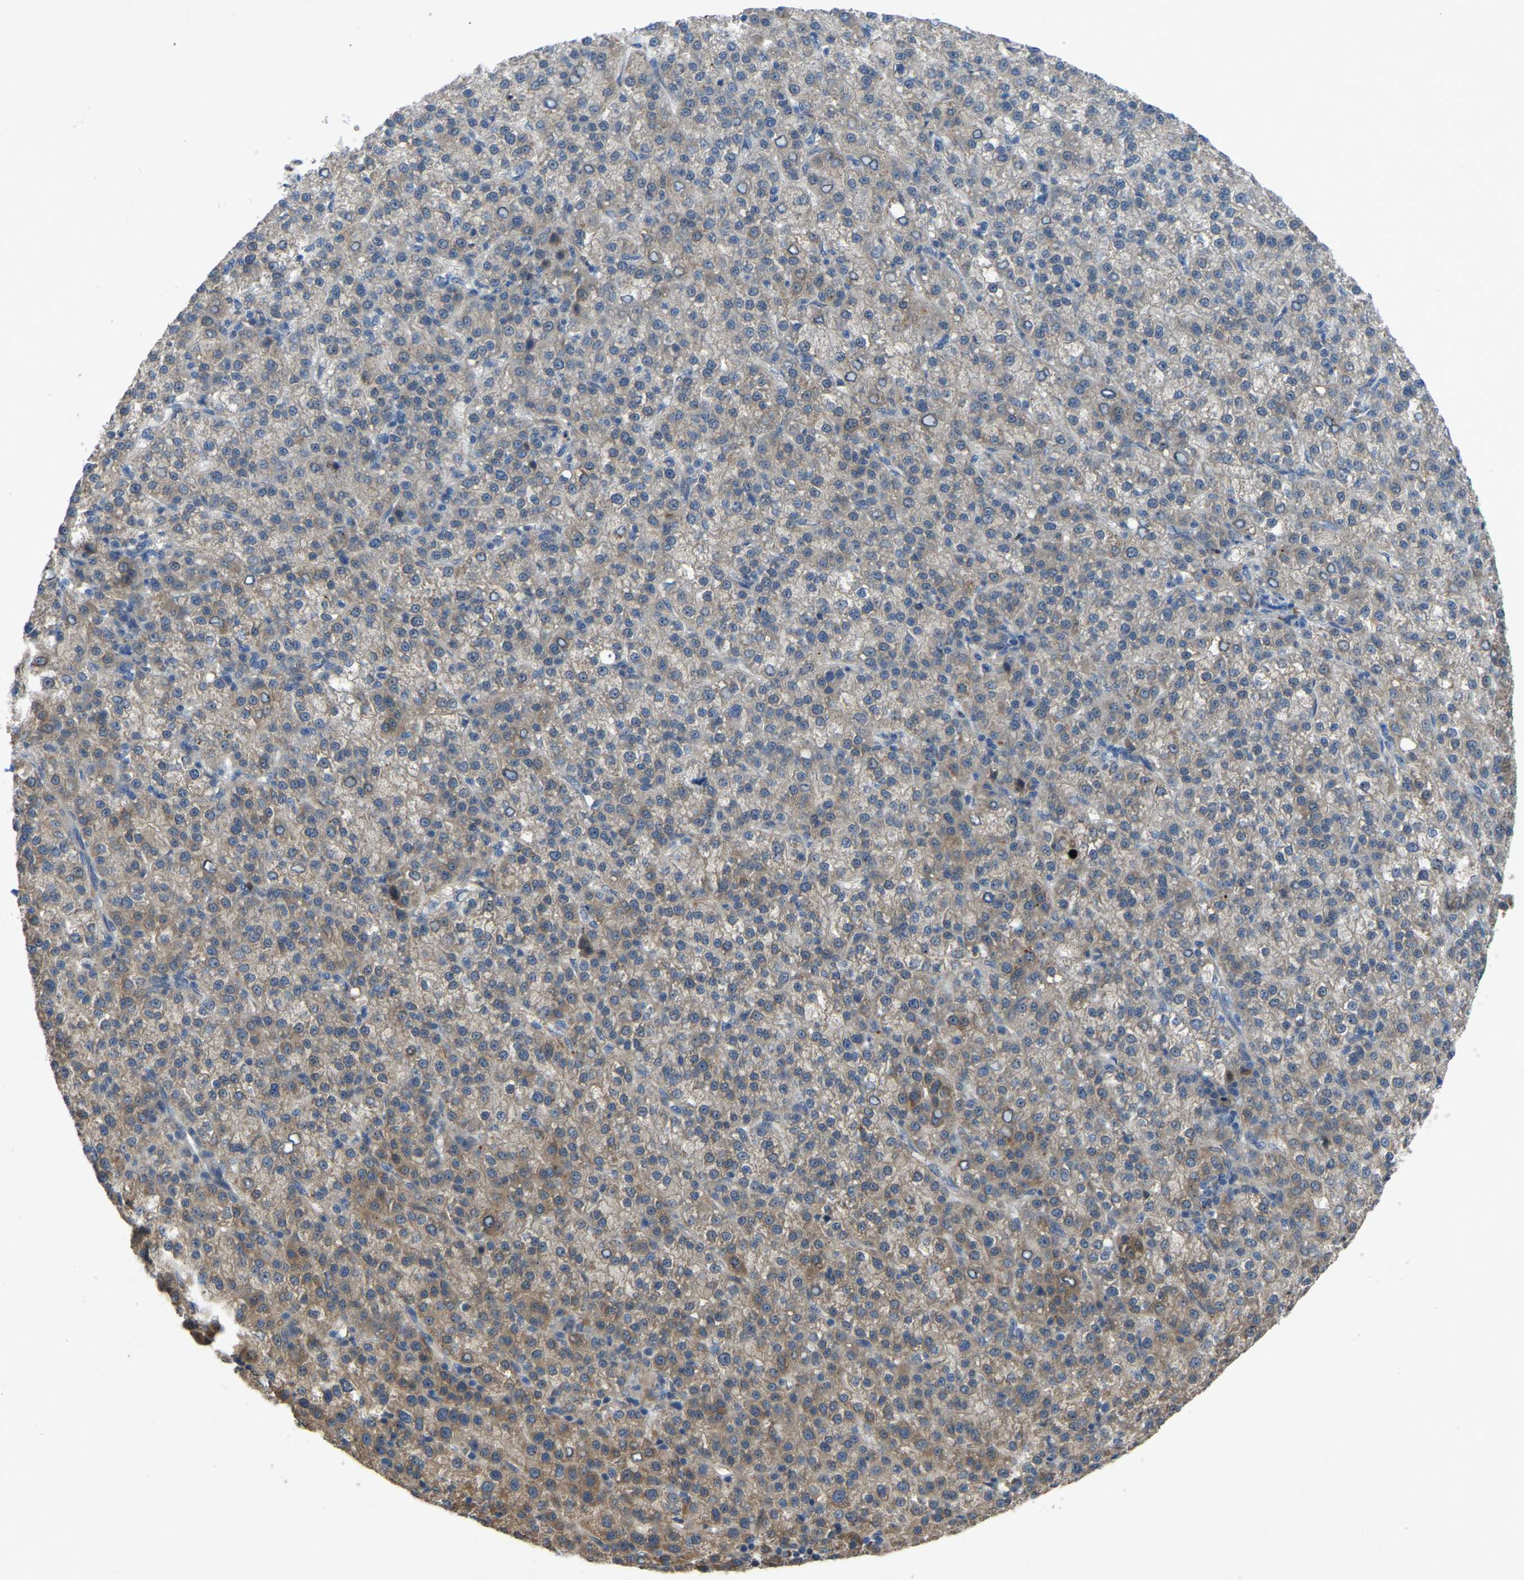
{"staining": {"intensity": "negative", "quantity": "none", "location": "none"}, "tissue": "liver cancer", "cell_type": "Tumor cells", "image_type": "cancer", "snomed": [{"axis": "morphology", "description": "Carcinoma, Hepatocellular, NOS"}, {"axis": "topography", "description": "Liver"}], "caption": "High magnification brightfield microscopy of hepatocellular carcinoma (liver) stained with DAB (3,3'-diaminobenzidine) (brown) and counterstained with hematoxylin (blue): tumor cells show no significant positivity.", "gene": "FHIT", "patient": {"sex": "female", "age": 58}}